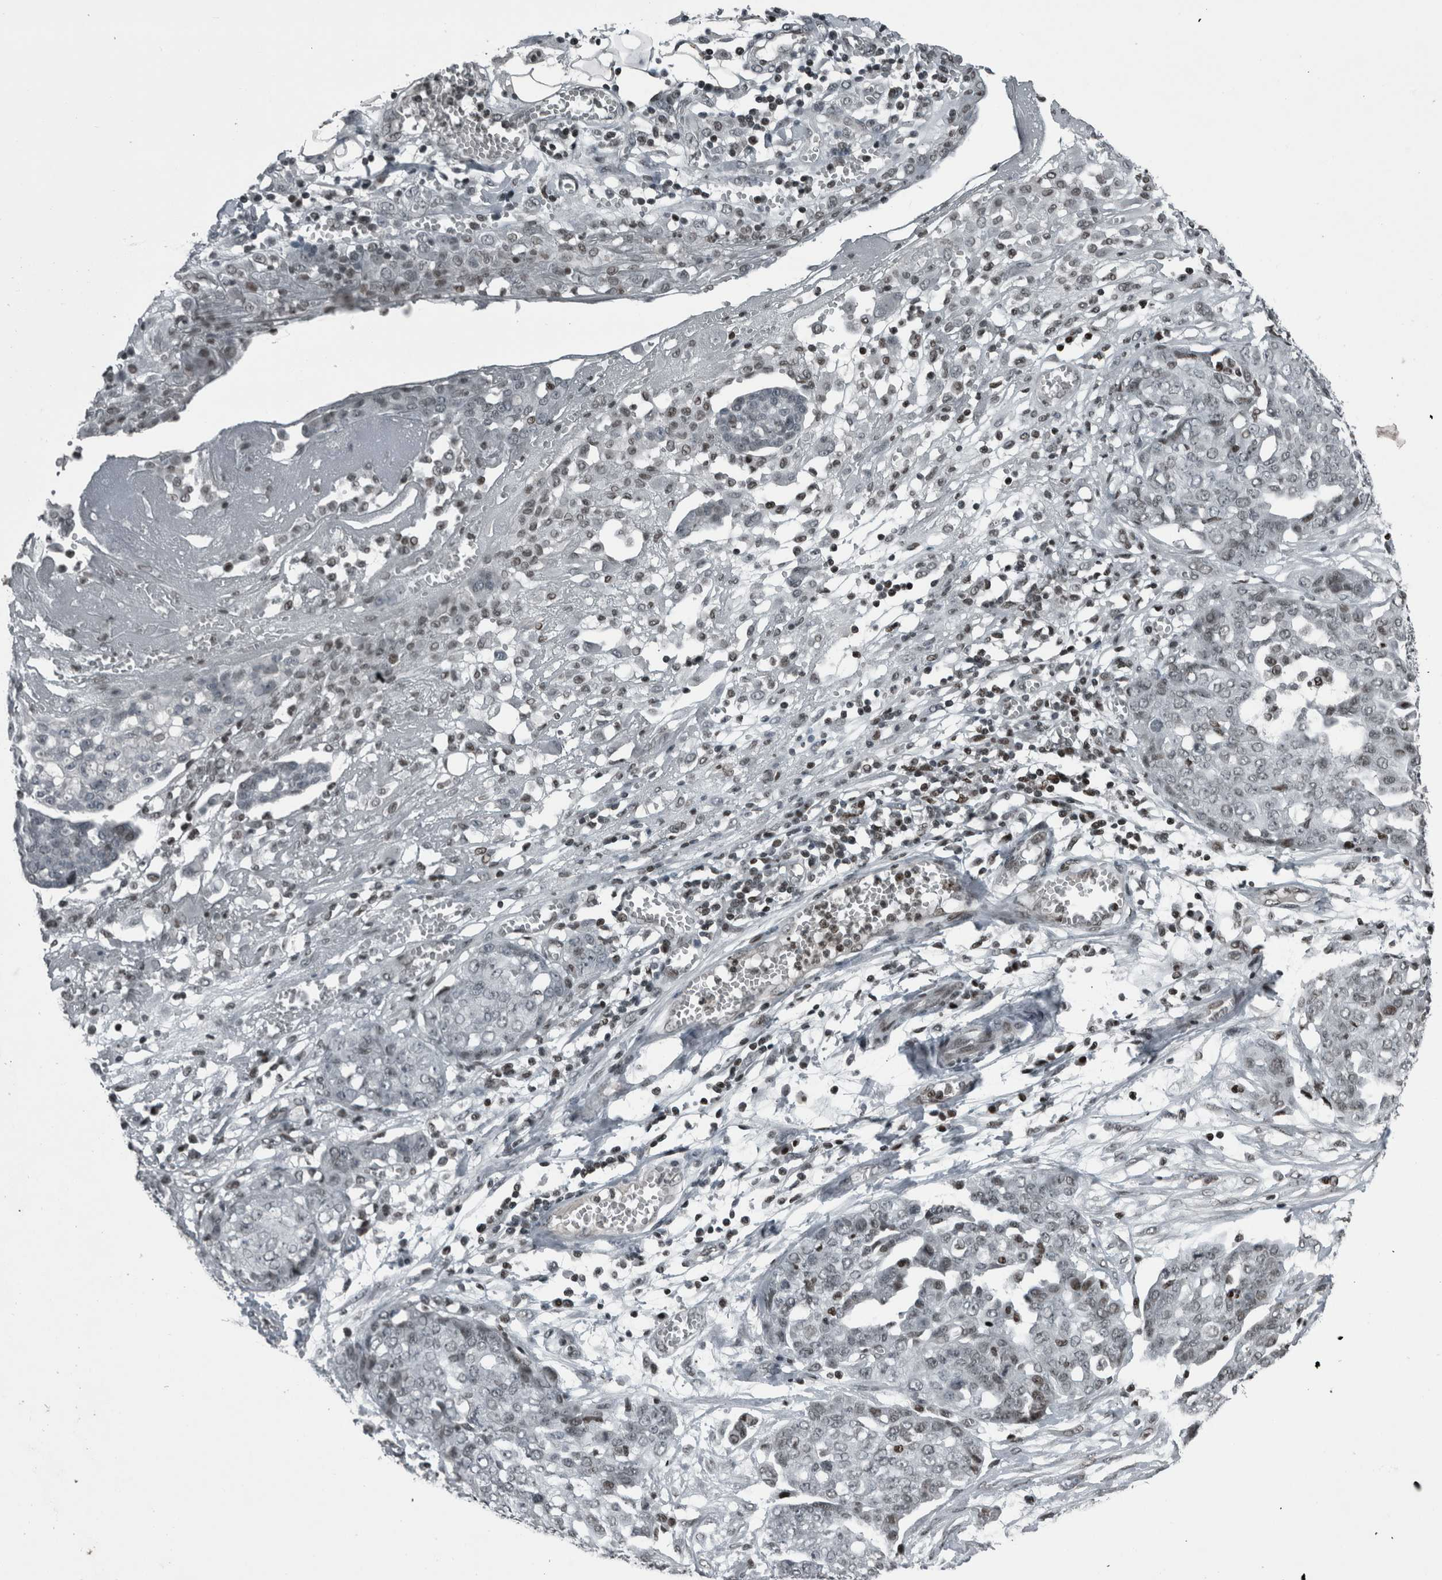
{"staining": {"intensity": "weak", "quantity": "25%-75%", "location": "nuclear"}, "tissue": "ovarian cancer", "cell_type": "Tumor cells", "image_type": "cancer", "snomed": [{"axis": "morphology", "description": "Cystadenocarcinoma, serous, NOS"}, {"axis": "topography", "description": "Soft tissue"}, {"axis": "topography", "description": "Ovary"}], "caption": "Tumor cells reveal low levels of weak nuclear staining in approximately 25%-75% of cells in ovarian serous cystadenocarcinoma.", "gene": "UNC50", "patient": {"sex": "female", "age": 57}}